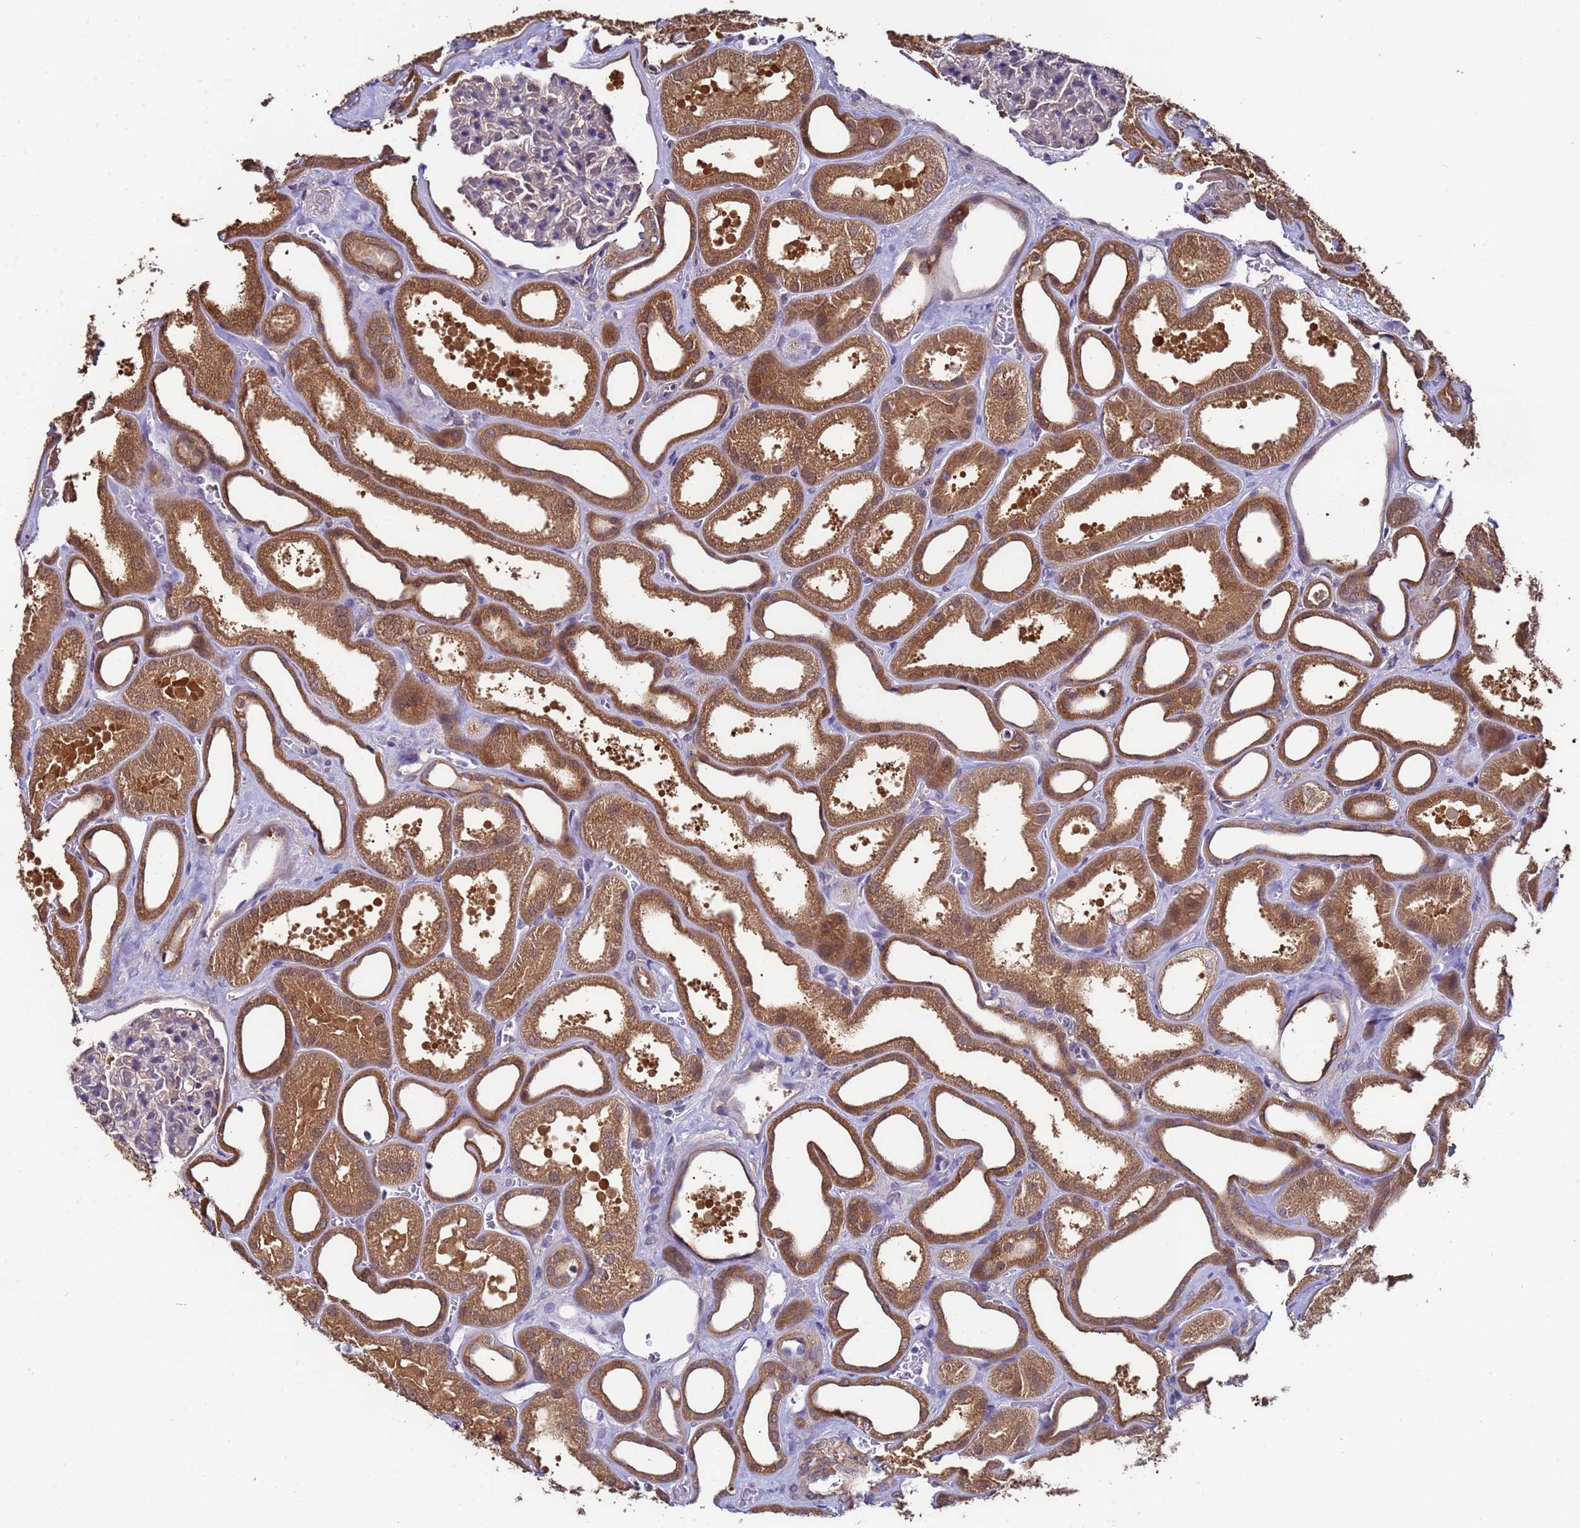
{"staining": {"intensity": "negative", "quantity": "none", "location": "none"}, "tissue": "kidney", "cell_type": "Cells in glomeruli", "image_type": "normal", "snomed": [{"axis": "morphology", "description": "Normal tissue, NOS"}, {"axis": "morphology", "description": "Adenocarcinoma, NOS"}, {"axis": "topography", "description": "Kidney"}], "caption": "Immunohistochemistry (IHC) micrograph of normal human kidney stained for a protein (brown), which displays no expression in cells in glomeruli. Brightfield microscopy of immunohistochemistry stained with DAB (brown) and hematoxylin (blue), captured at high magnification.", "gene": "NAXE", "patient": {"sex": "female", "age": 68}}